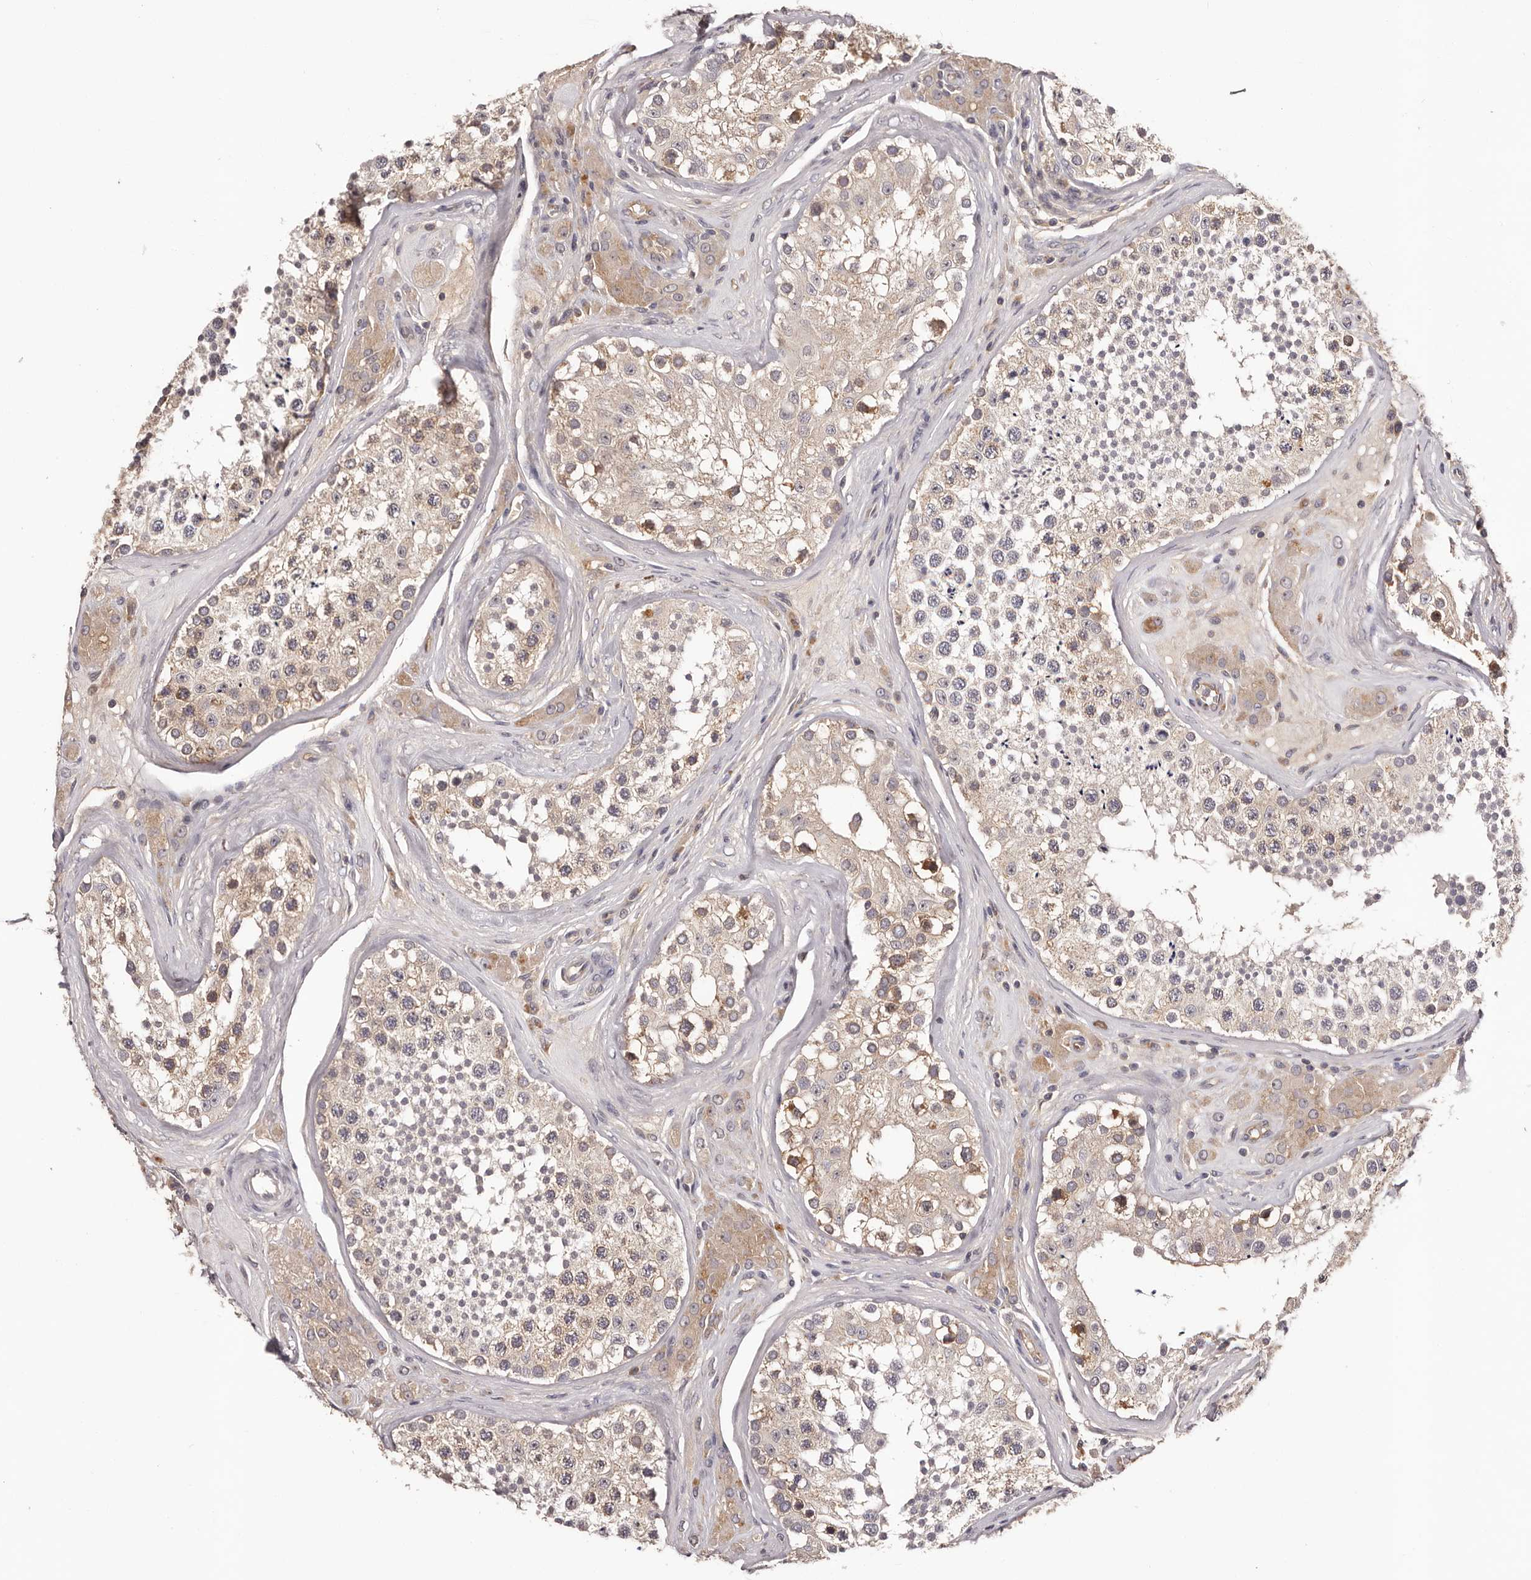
{"staining": {"intensity": "moderate", "quantity": ">75%", "location": "cytoplasmic/membranous"}, "tissue": "testis", "cell_type": "Cells in seminiferous ducts", "image_type": "normal", "snomed": [{"axis": "morphology", "description": "Normal tissue, NOS"}, {"axis": "topography", "description": "Testis"}], "caption": "High-power microscopy captured an IHC micrograph of benign testis, revealing moderate cytoplasmic/membranous staining in approximately >75% of cells in seminiferous ducts.", "gene": "LTV1", "patient": {"sex": "male", "age": 46}}